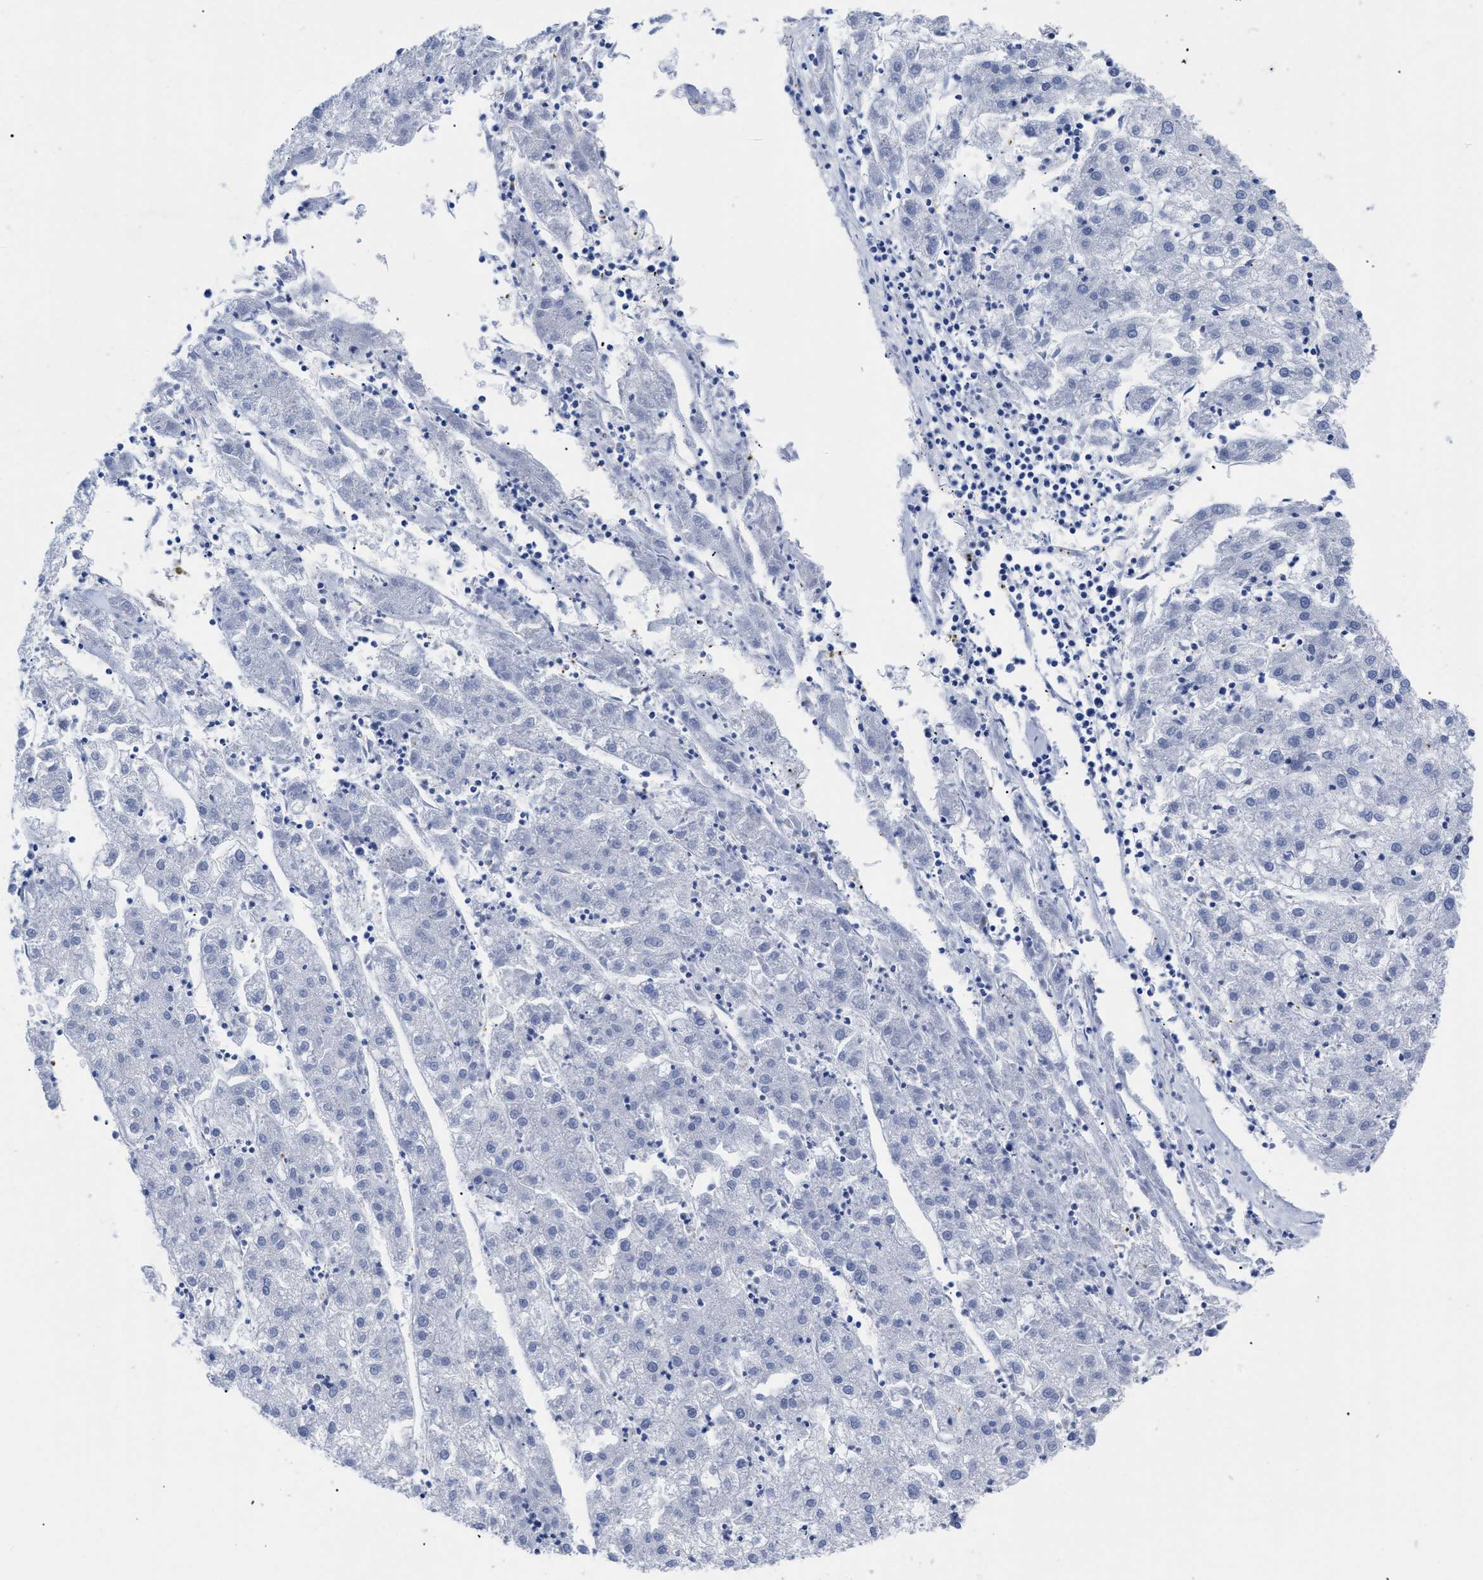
{"staining": {"intensity": "negative", "quantity": "none", "location": "none"}, "tissue": "liver cancer", "cell_type": "Tumor cells", "image_type": "cancer", "snomed": [{"axis": "morphology", "description": "Carcinoma, Hepatocellular, NOS"}, {"axis": "topography", "description": "Liver"}], "caption": "Immunohistochemical staining of liver hepatocellular carcinoma exhibits no significant staining in tumor cells. (Immunohistochemistry, brightfield microscopy, high magnification).", "gene": "TREML1", "patient": {"sex": "male", "age": 72}}